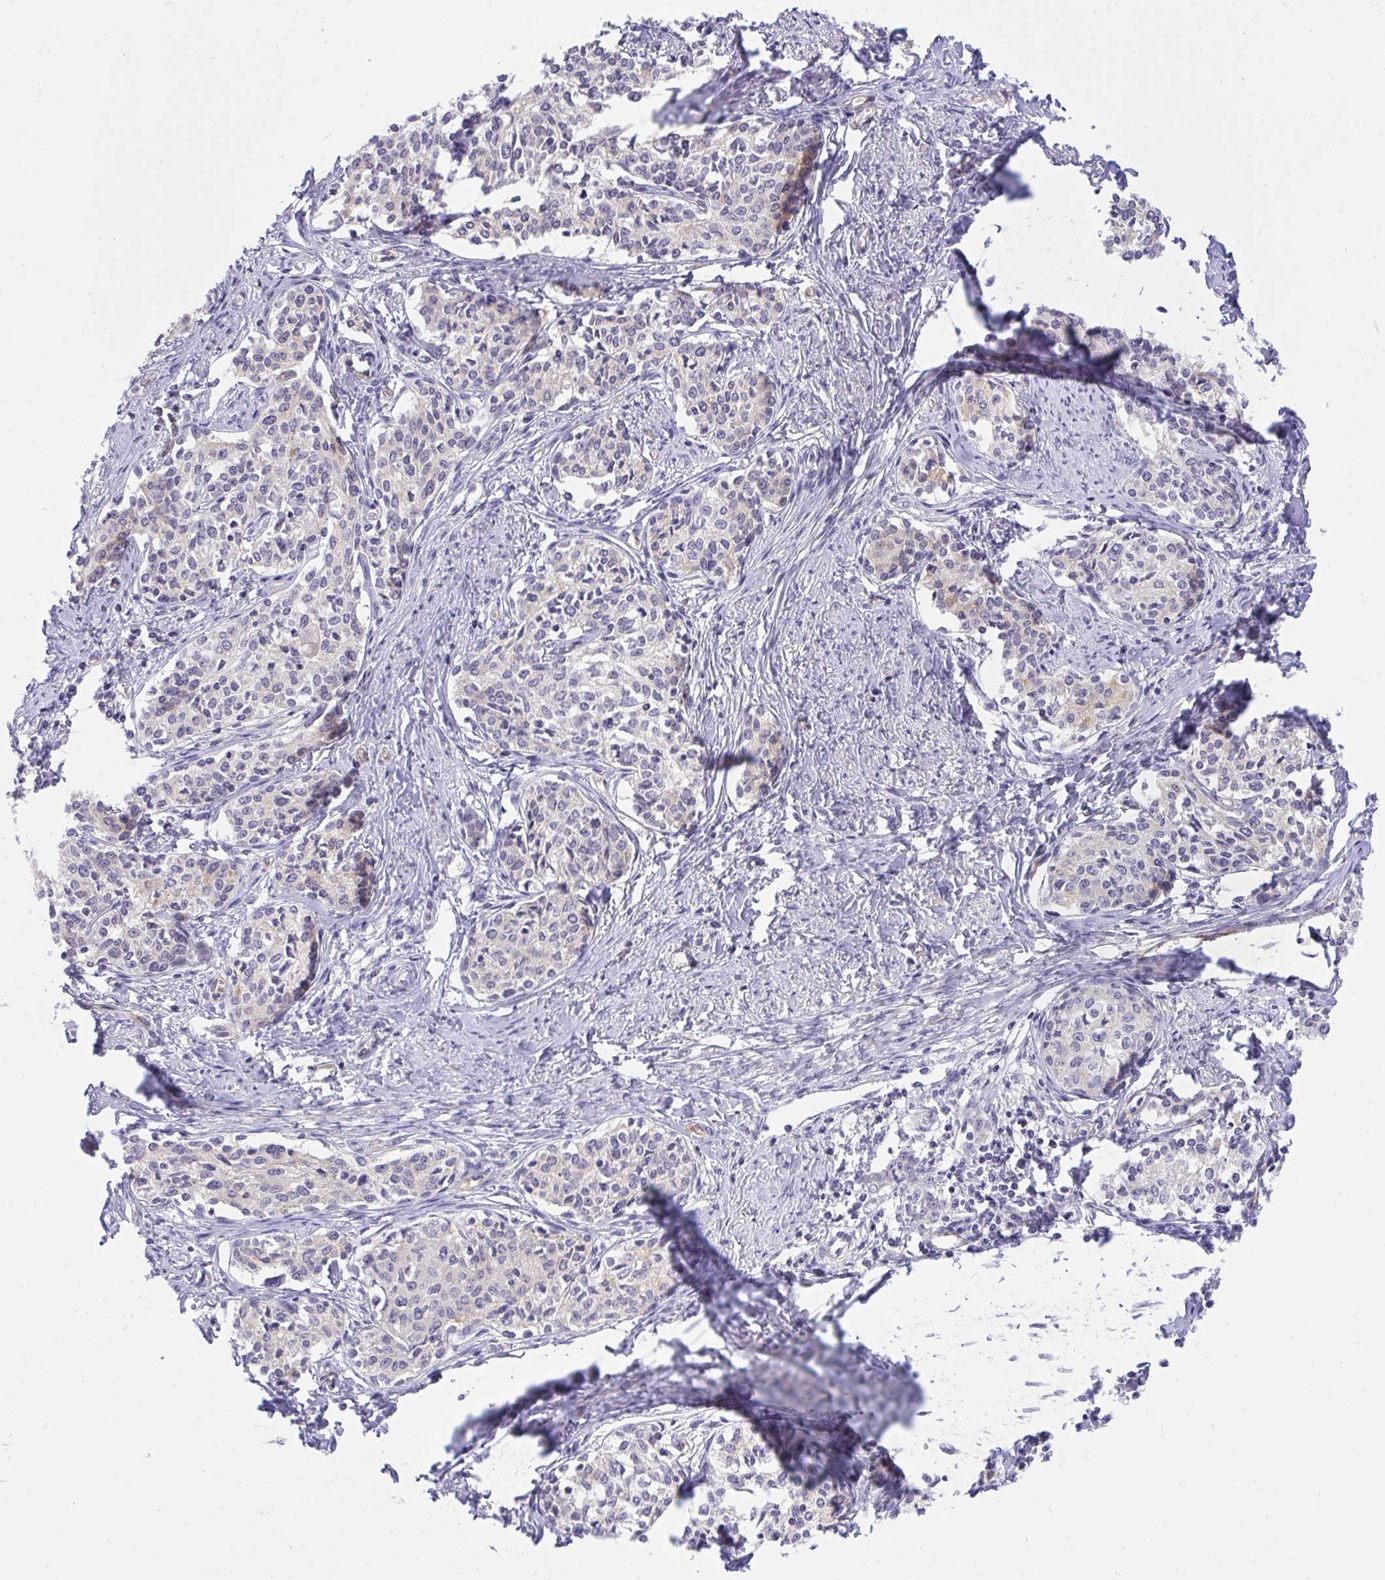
{"staining": {"intensity": "negative", "quantity": "none", "location": "none"}, "tissue": "cervical cancer", "cell_type": "Tumor cells", "image_type": "cancer", "snomed": [{"axis": "morphology", "description": "Squamous cell carcinoma, NOS"}, {"axis": "morphology", "description": "Adenocarcinoma, NOS"}, {"axis": "topography", "description": "Cervix"}], "caption": "This photomicrograph is of squamous cell carcinoma (cervical) stained with immunohistochemistry (IHC) to label a protein in brown with the nuclei are counter-stained blue. There is no staining in tumor cells. The staining is performed using DAB (3,3'-diaminobenzidine) brown chromogen with nuclei counter-stained in using hematoxylin.", "gene": "C19orf54", "patient": {"sex": "female", "age": 52}}